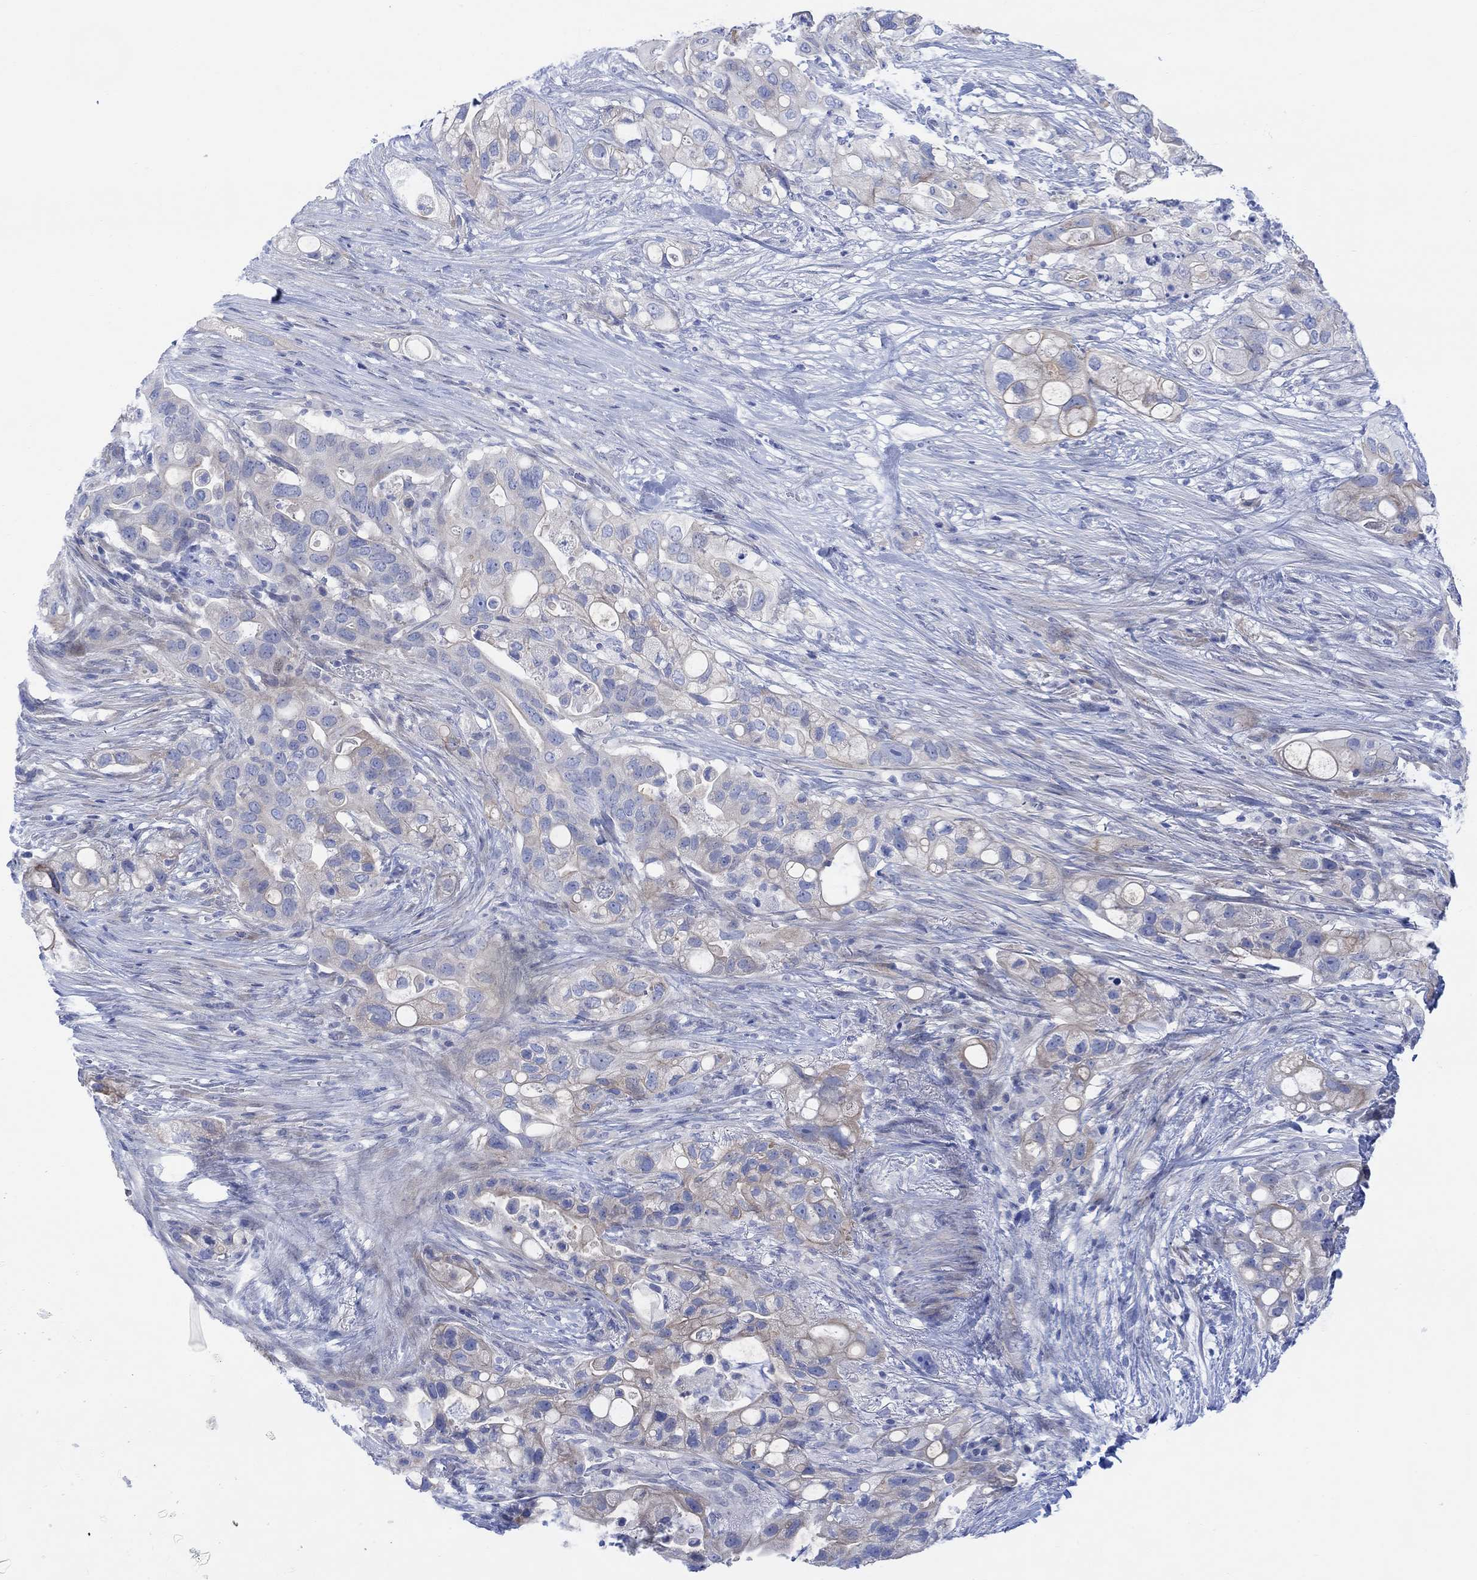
{"staining": {"intensity": "moderate", "quantity": "<25%", "location": "cytoplasmic/membranous"}, "tissue": "pancreatic cancer", "cell_type": "Tumor cells", "image_type": "cancer", "snomed": [{"axis": "morphology", "description": "Adenocarcinoma, NOS"}, {"axis": "topography", "description": "Pancreas"}], "caption": "Adenocarcinoma (pancreatic) stained for a protein demonstrates moderate cytoplasmic/membranous positivity in tumor cells. (Brightfield microscopy of DAB IHC at high magnification).", "gene": "TLDC2", "patient": {"sex": "female", "age": 72}}